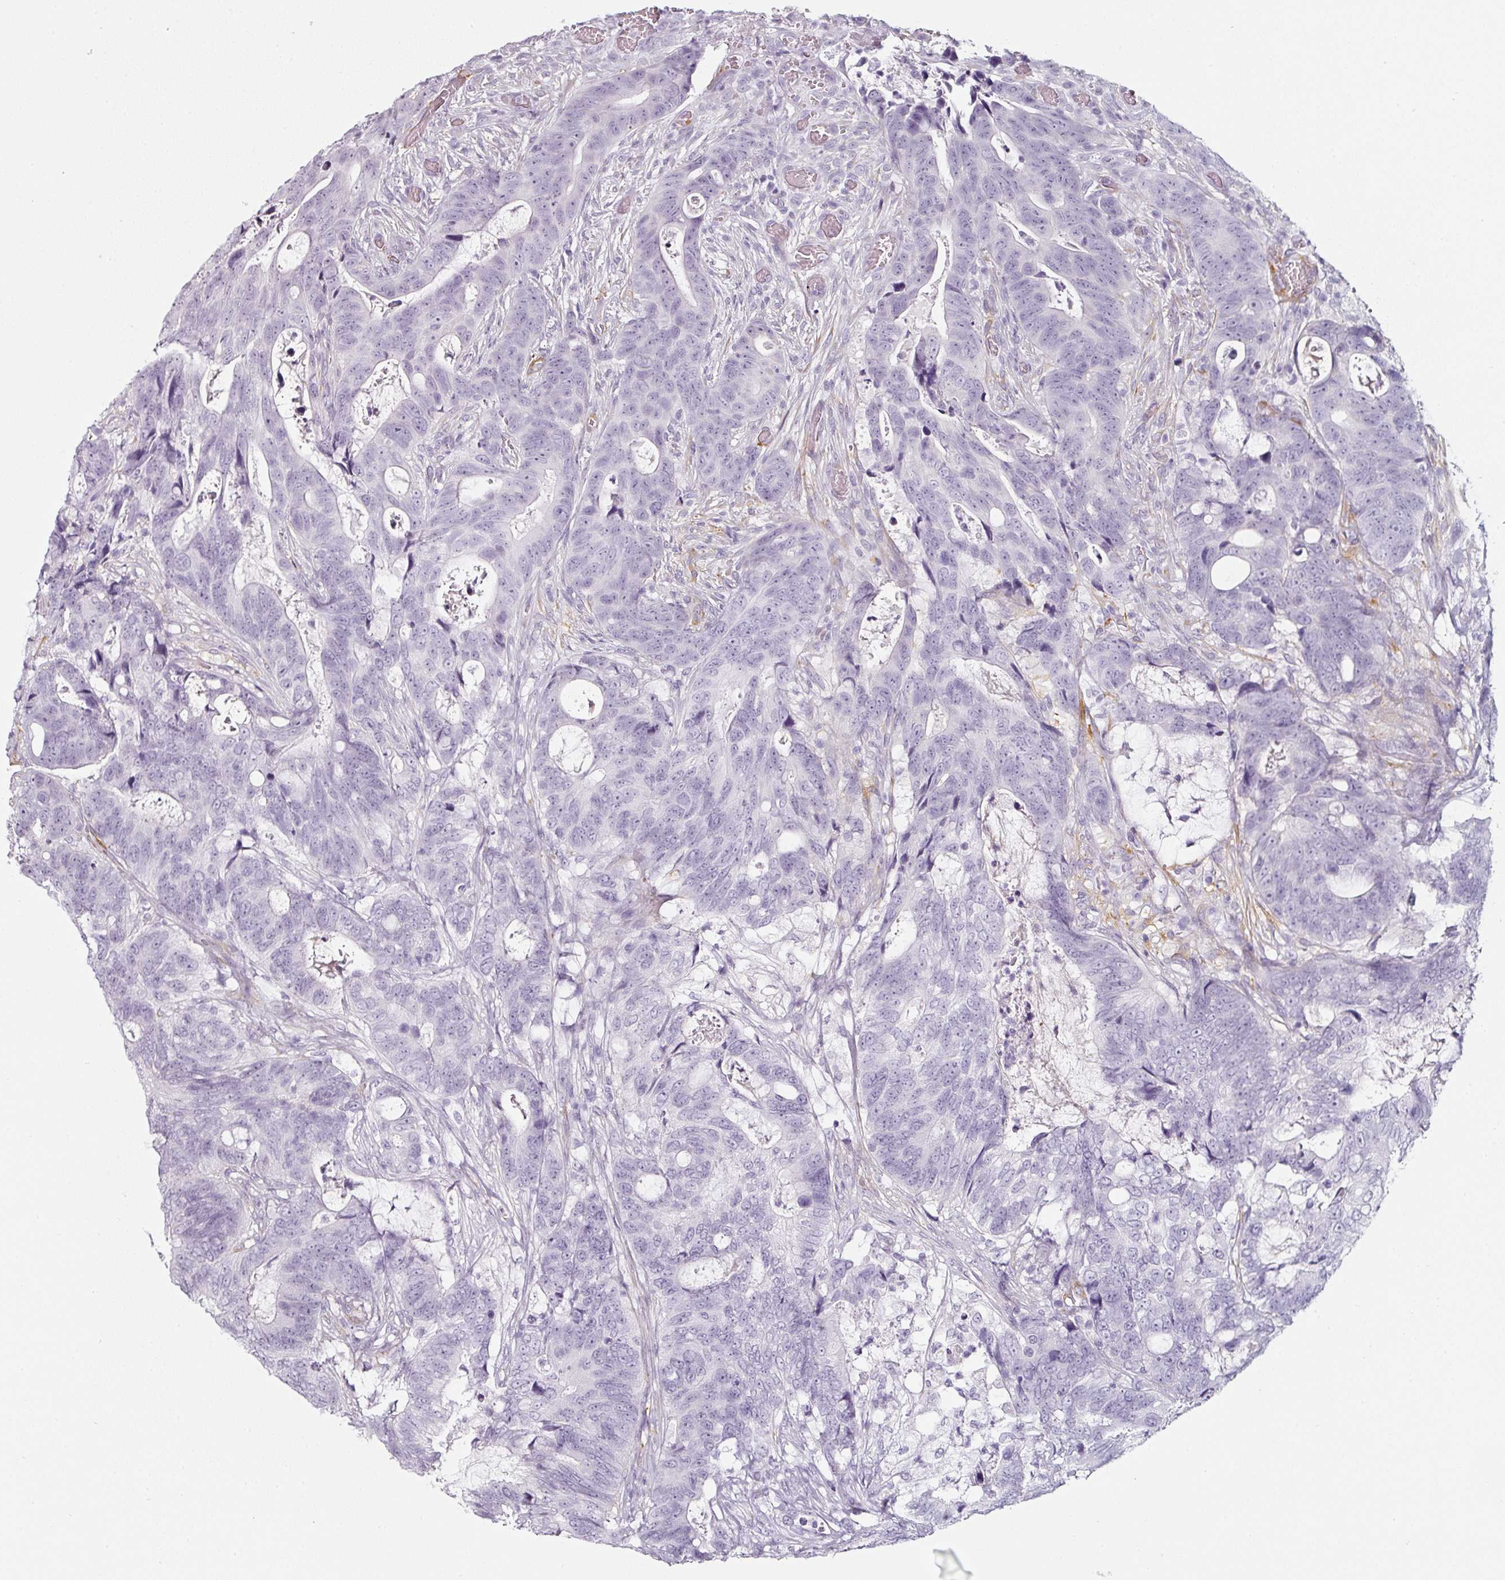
{"staining": {"intensity": "negative", "quantity": "none", "location": "none"}, "tissue": "colorectal cancer", "cell_type": "Tumor cells", "image_type": "cancer", "snomed": [{"axis": "morphology", "description": "Adenocarcinoma, NOS"}, {"axis": "topography", "description": "Colon"}], "caption": "Immunohistochemistry (IHC) image of colorectal cancer stained for a protein (brown), which reveals no positivity in tumor cells.", "gene": "CAP2", "patient": {"sex": "female", "age": 82}}